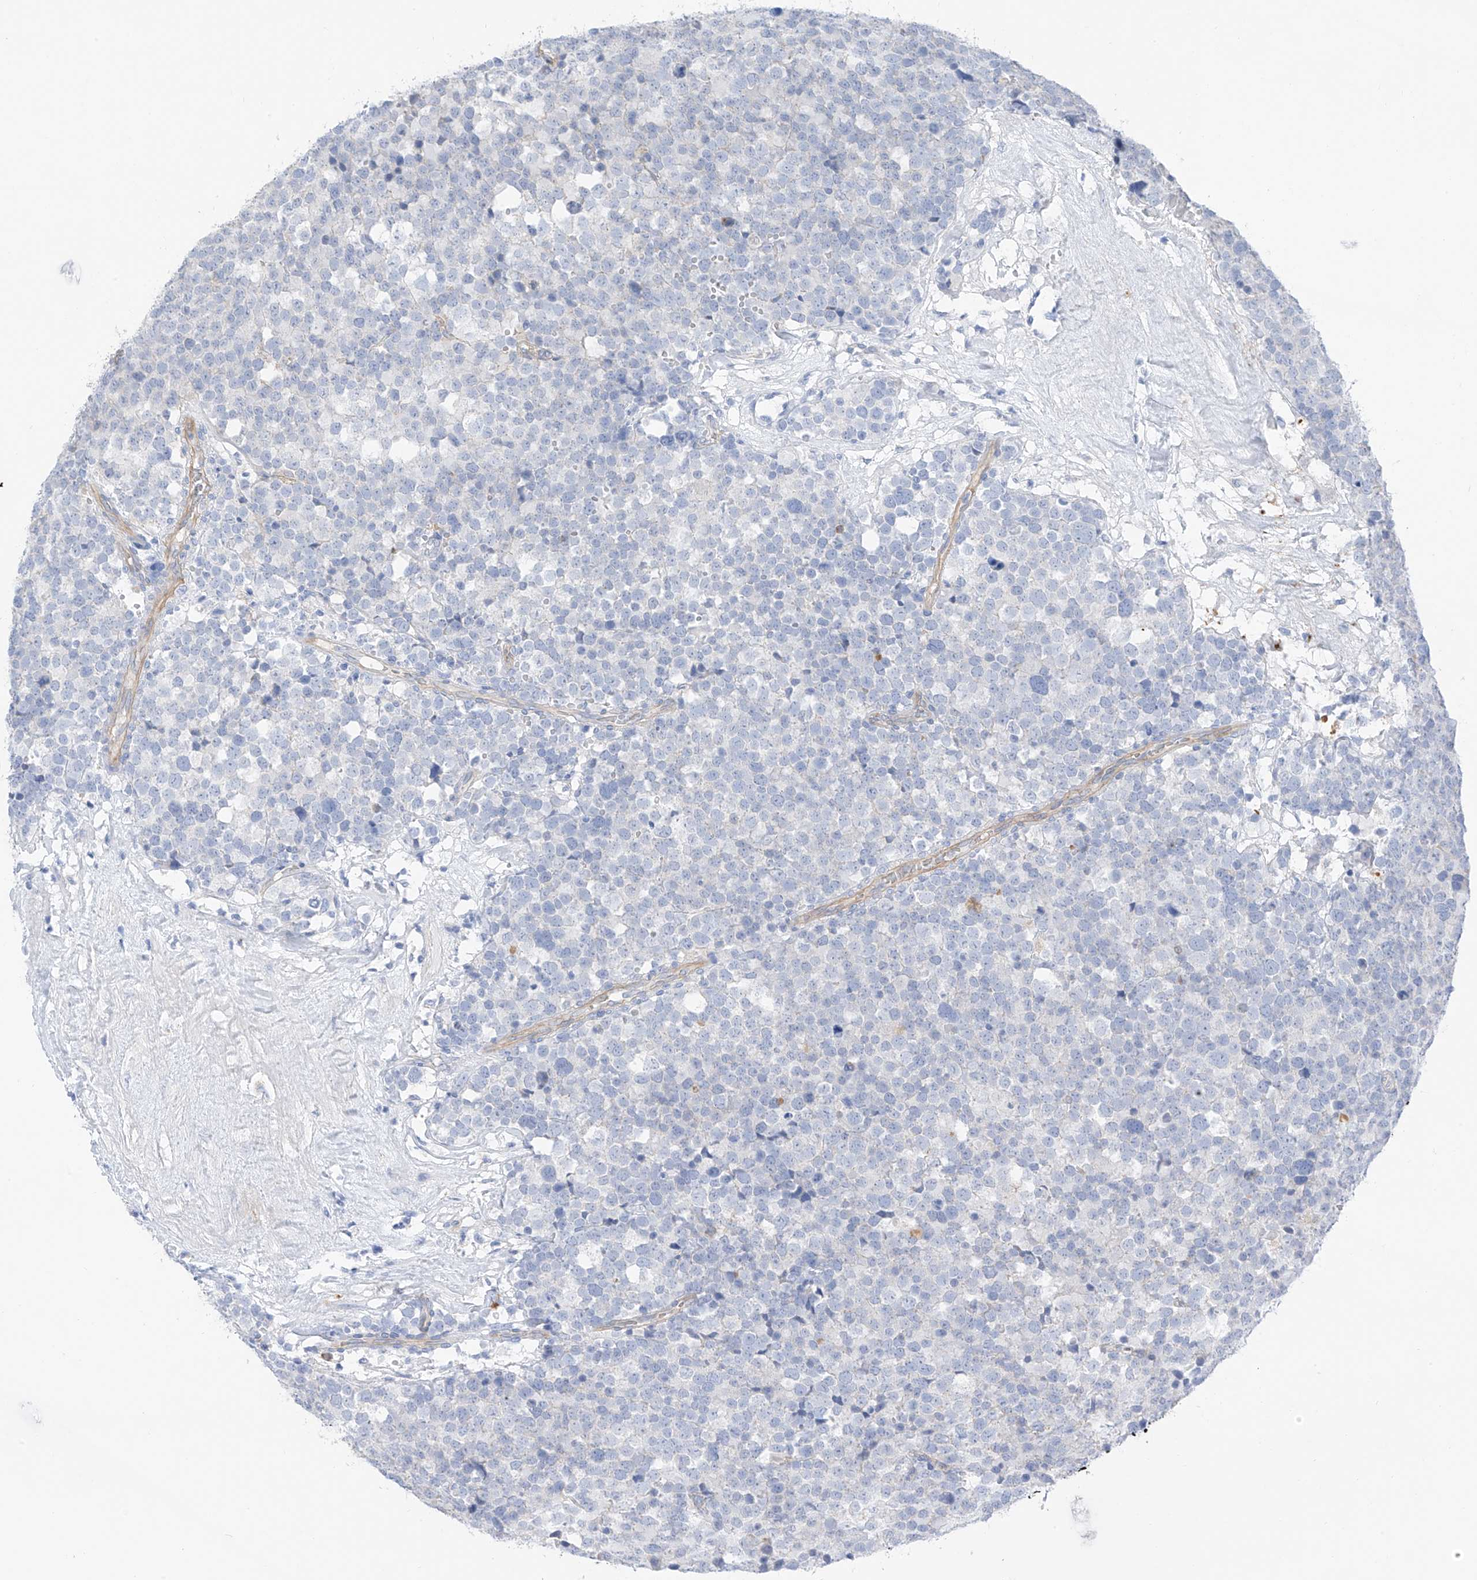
{"staining": {"intensity": "negative", "quantity": "none", "location": "none"}, "tissue": "testis cancer", "cell_type": "Tumor cells", "image_type": "cancer", "snomed": [{"axis": "morphology", "description": "Seminoma, NOS"}, {"axis": "topography", "description": "Testis"}], "caption": "High power microscopy micrograph of an immunohistochemistry (IHC) photomicrograph of testis cancer, revealing no significant expression in tumor cells.", "gene": "ITGA9", "patient": {"sex": "male", "age": 71}}